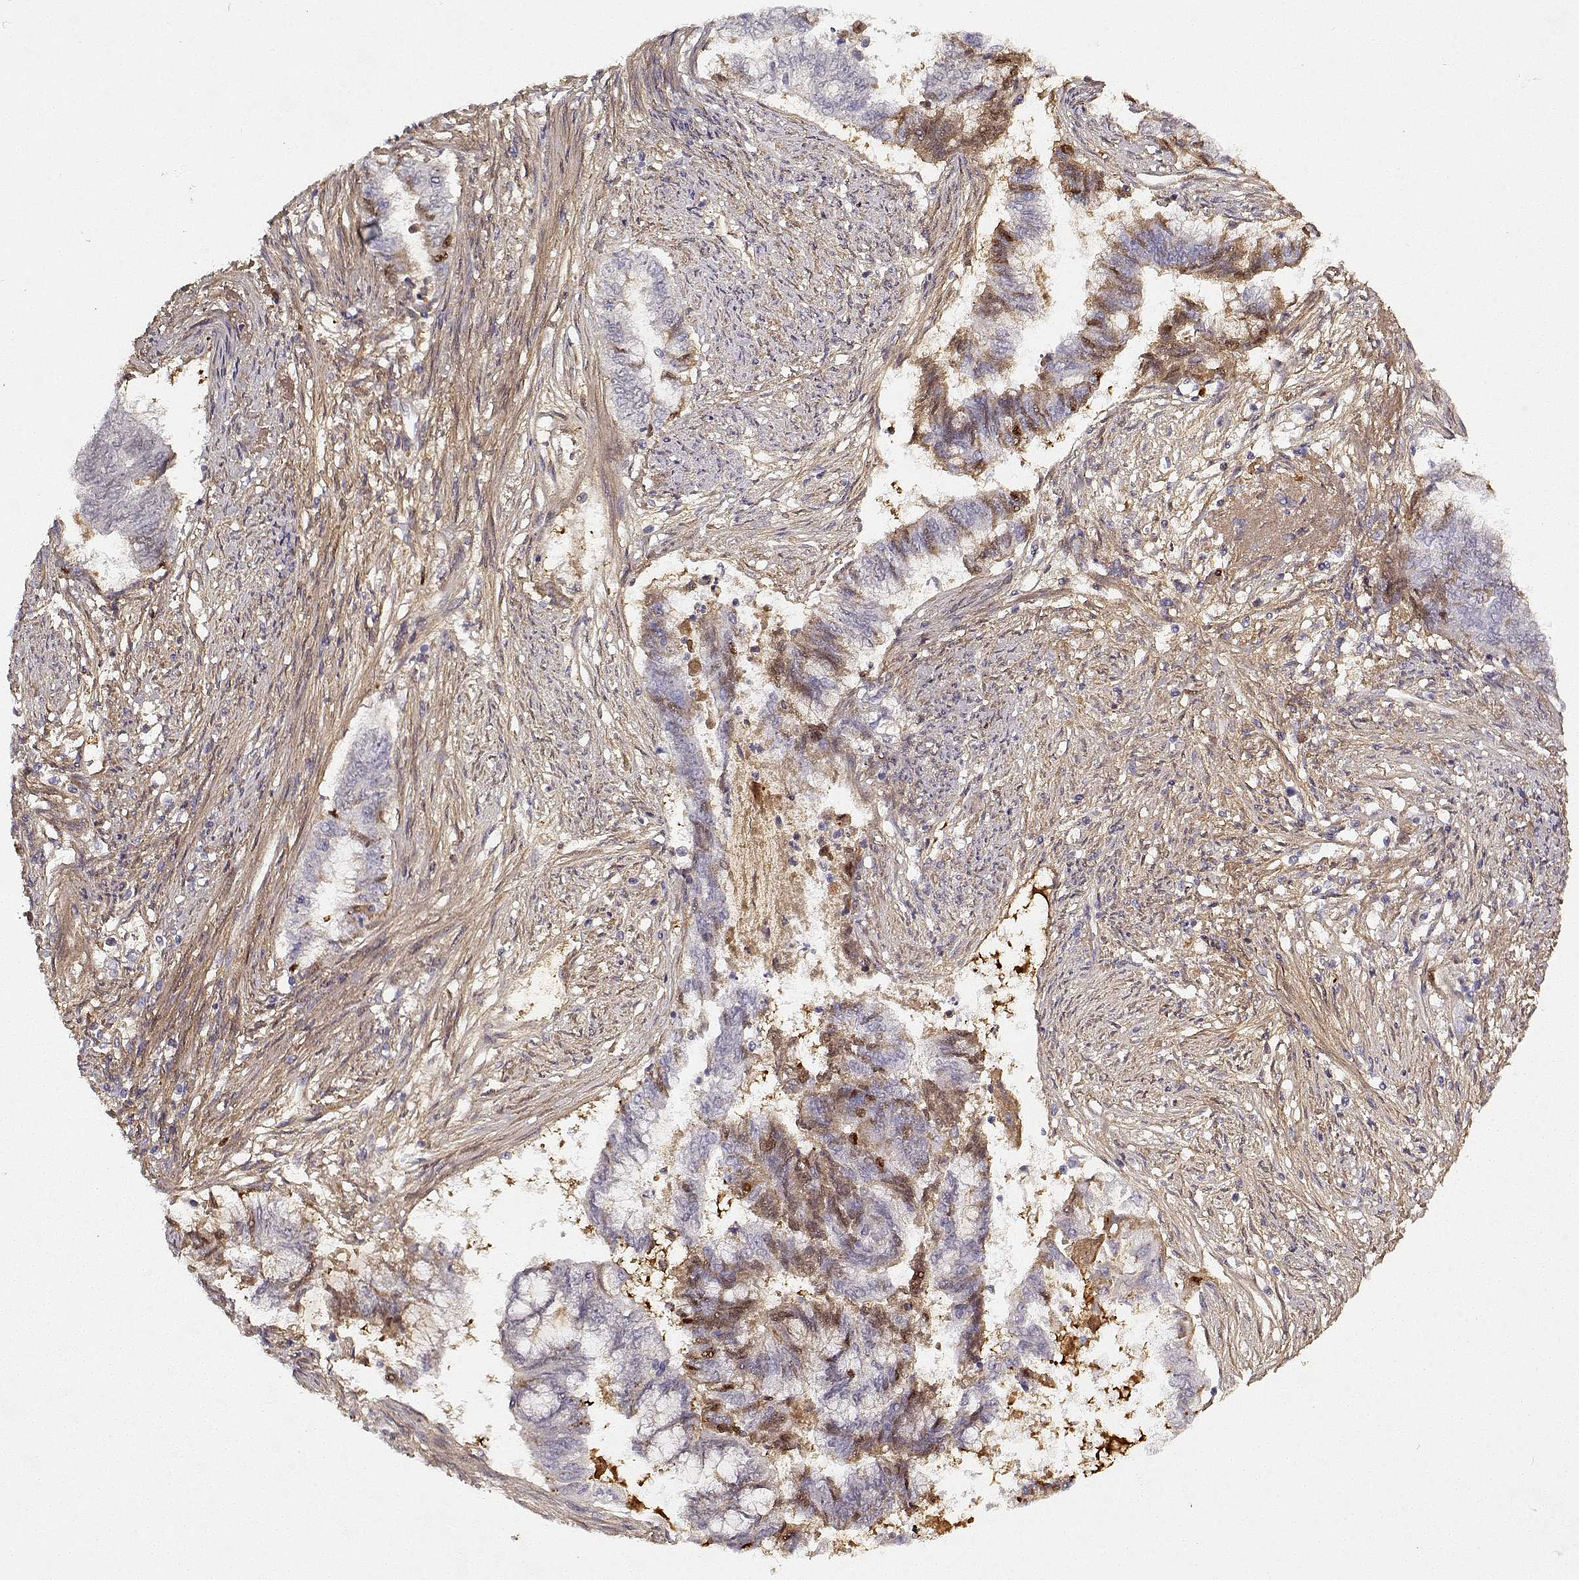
{"staining": {"intensity": "negative", "quantity": "none", "location": "none"}, "tissue": "endometrial cancer", "cell_type": "Tumor cells", "image_type": "cancer", "snomed": [{"axis": "morphology", "description": "Adenocarcinoma, NOS"}, {"axis": "topography", "description": "Endometrium"}], "caption": "Protein analysis of endometrial cancer exhibits no significant positivity in tumor cells.", "gene": "LUM", "patient": {"sex": "female", "age": 65}}